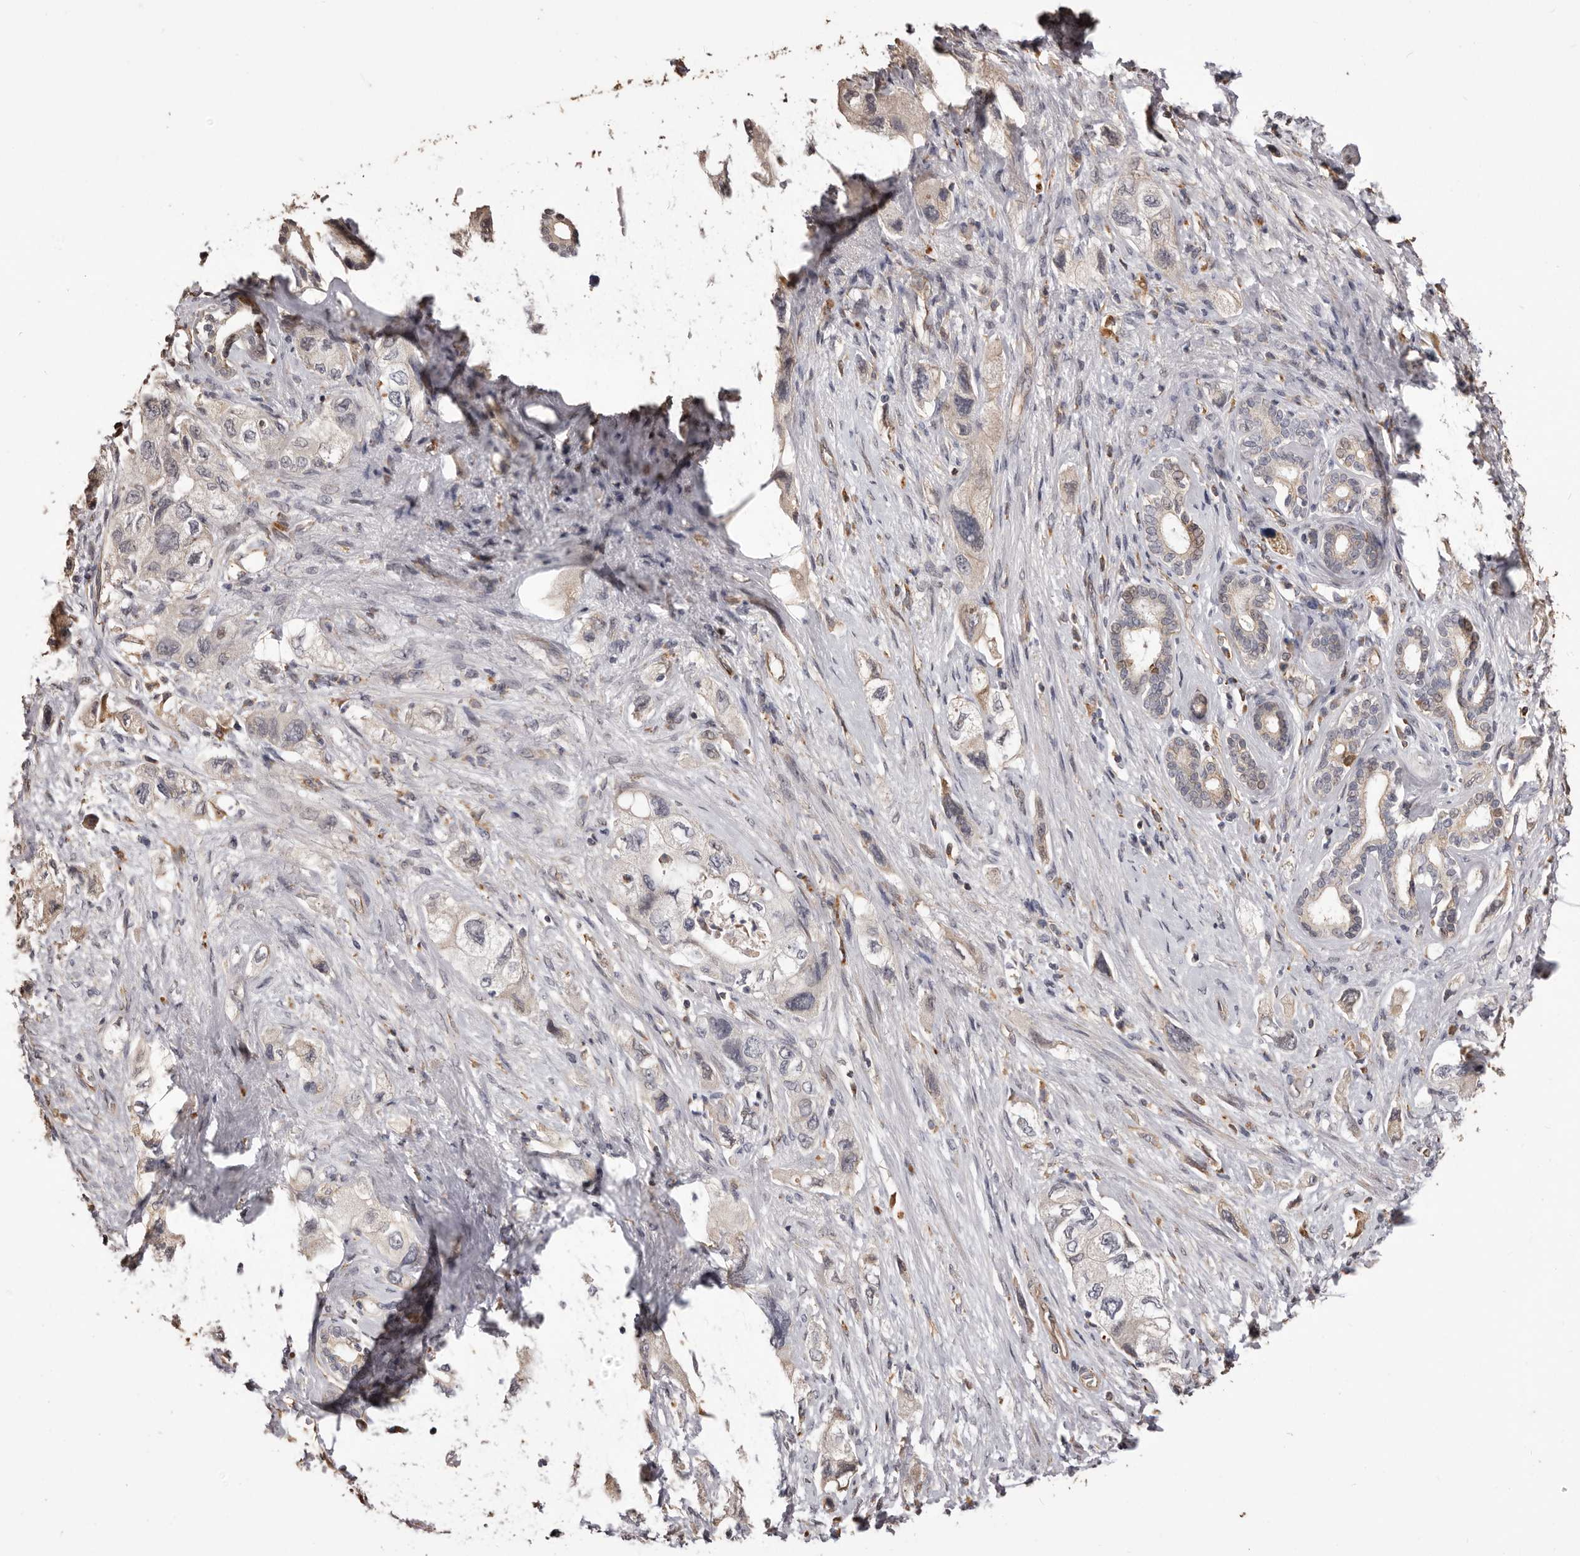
{"staining": {"intensity": "negative", "quantity": "none", "location": "none"}, "tissue": "pancreatic cancer", "cell_type": "Tumor cells", "image_type": "cancer", "snomed": [{"axis": "morphology", "description": "Adenocarcinoma, NOS"}, {"axis": "topography", "description": "Pancreas"}], "caption": "Tumor cells are negative for protein expression in human adenocarcinoma (pancreatic). Nuclei are stained in blue.", "gene": "ALPK1", "patient": {"sex": "female", "age": 73}}